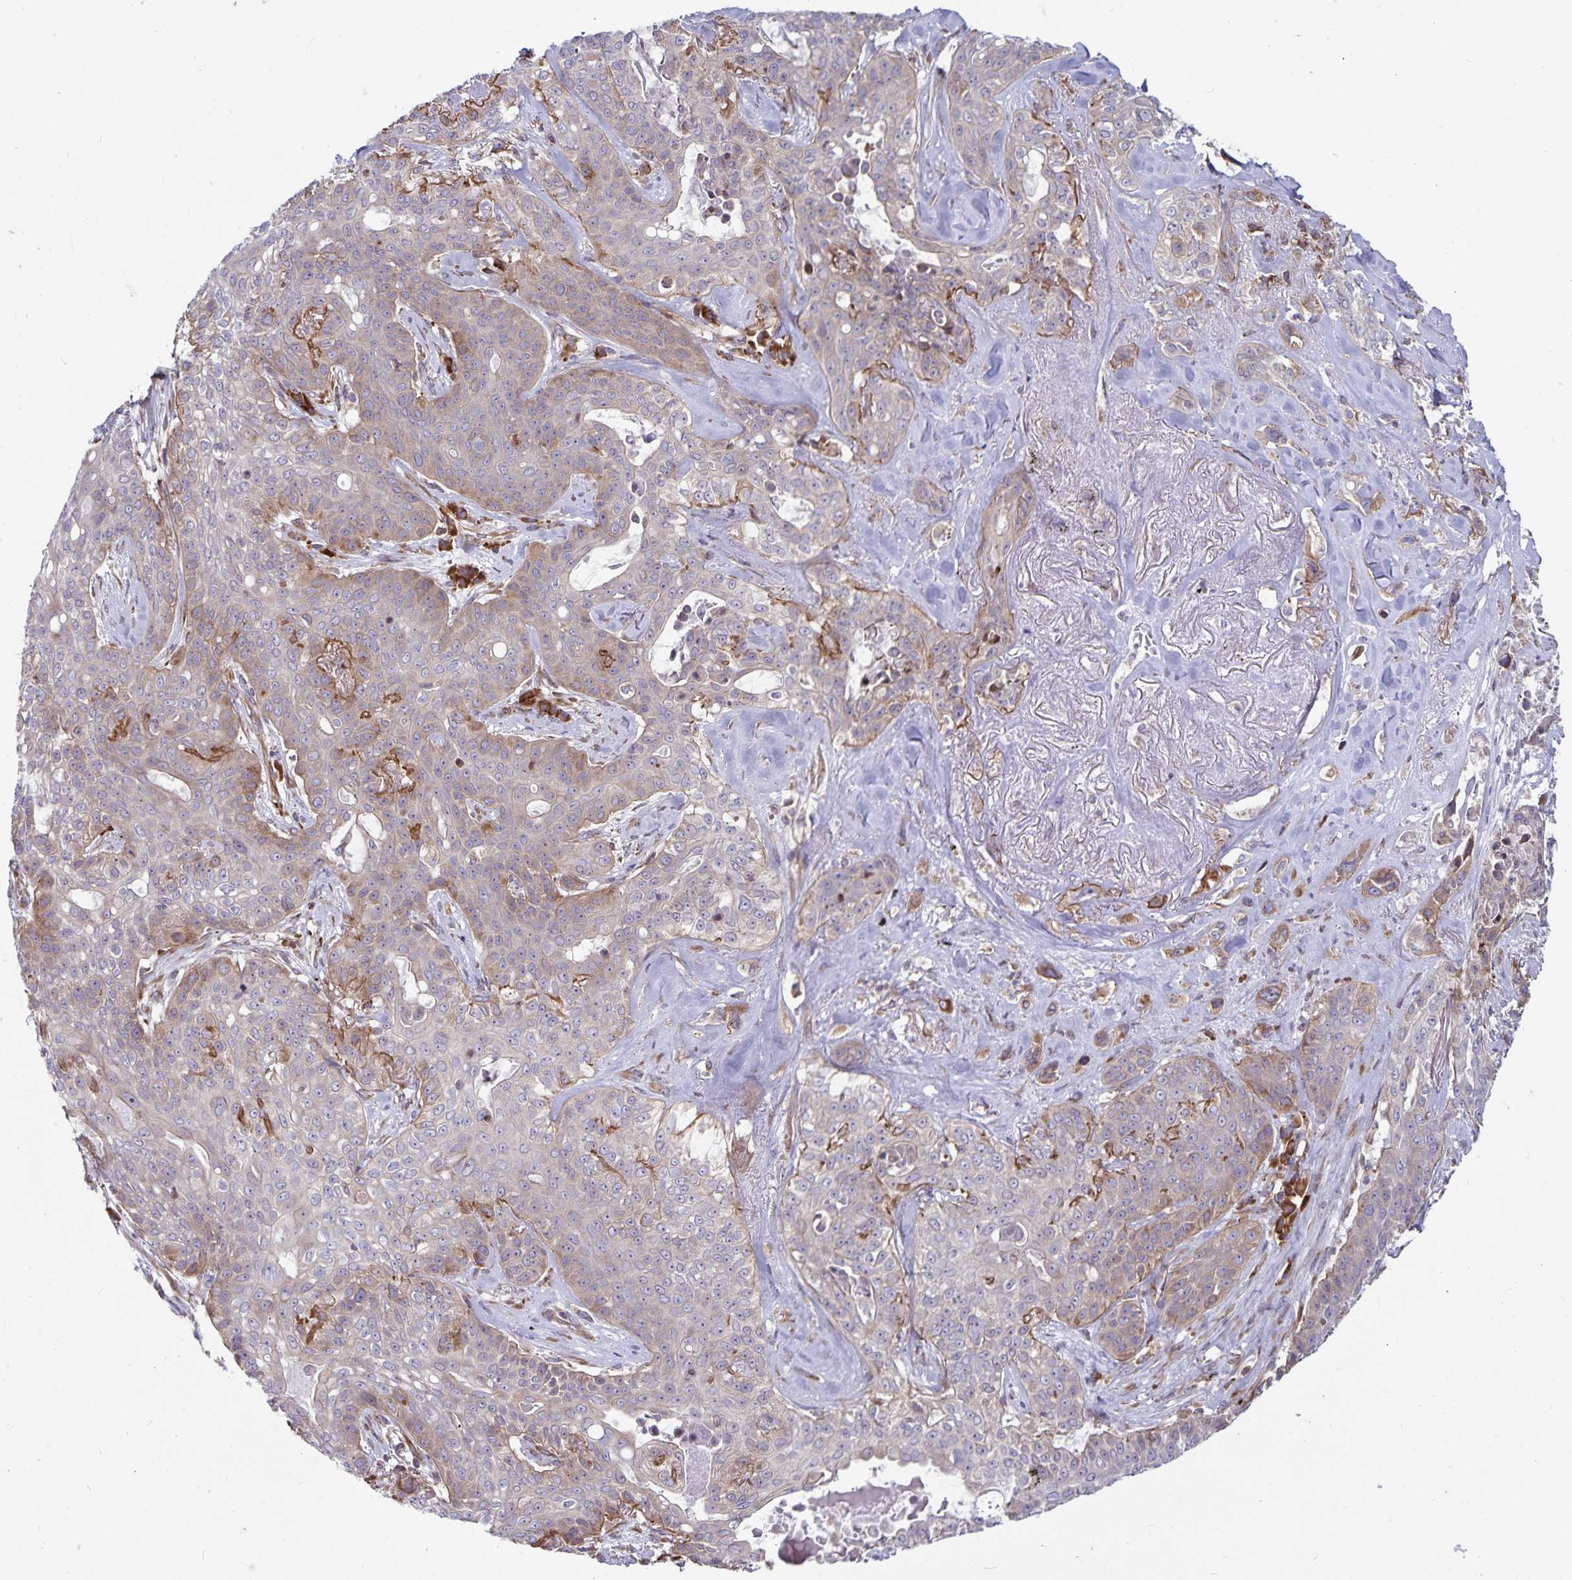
{"staining": {"intensity": "weak", "quantity": "<25%", "location": "cytoplasmic/membranous"}, "tissue": "lung cancer", "cell_type": "Tumor cells", "image_type": "cancer", "snomed": [{"axis": "morphology", "description": "Squamous cell carcinoma, NOS"}, {"axis": "topography", "description": "Lung"}], "caption": "This is an immunohistochemistry (IHC) photomicrograph of human lung cancer. There is no staining in tumor cells.", "gene": "SEC62", "patient": {"sex": "female", "age": 70}}